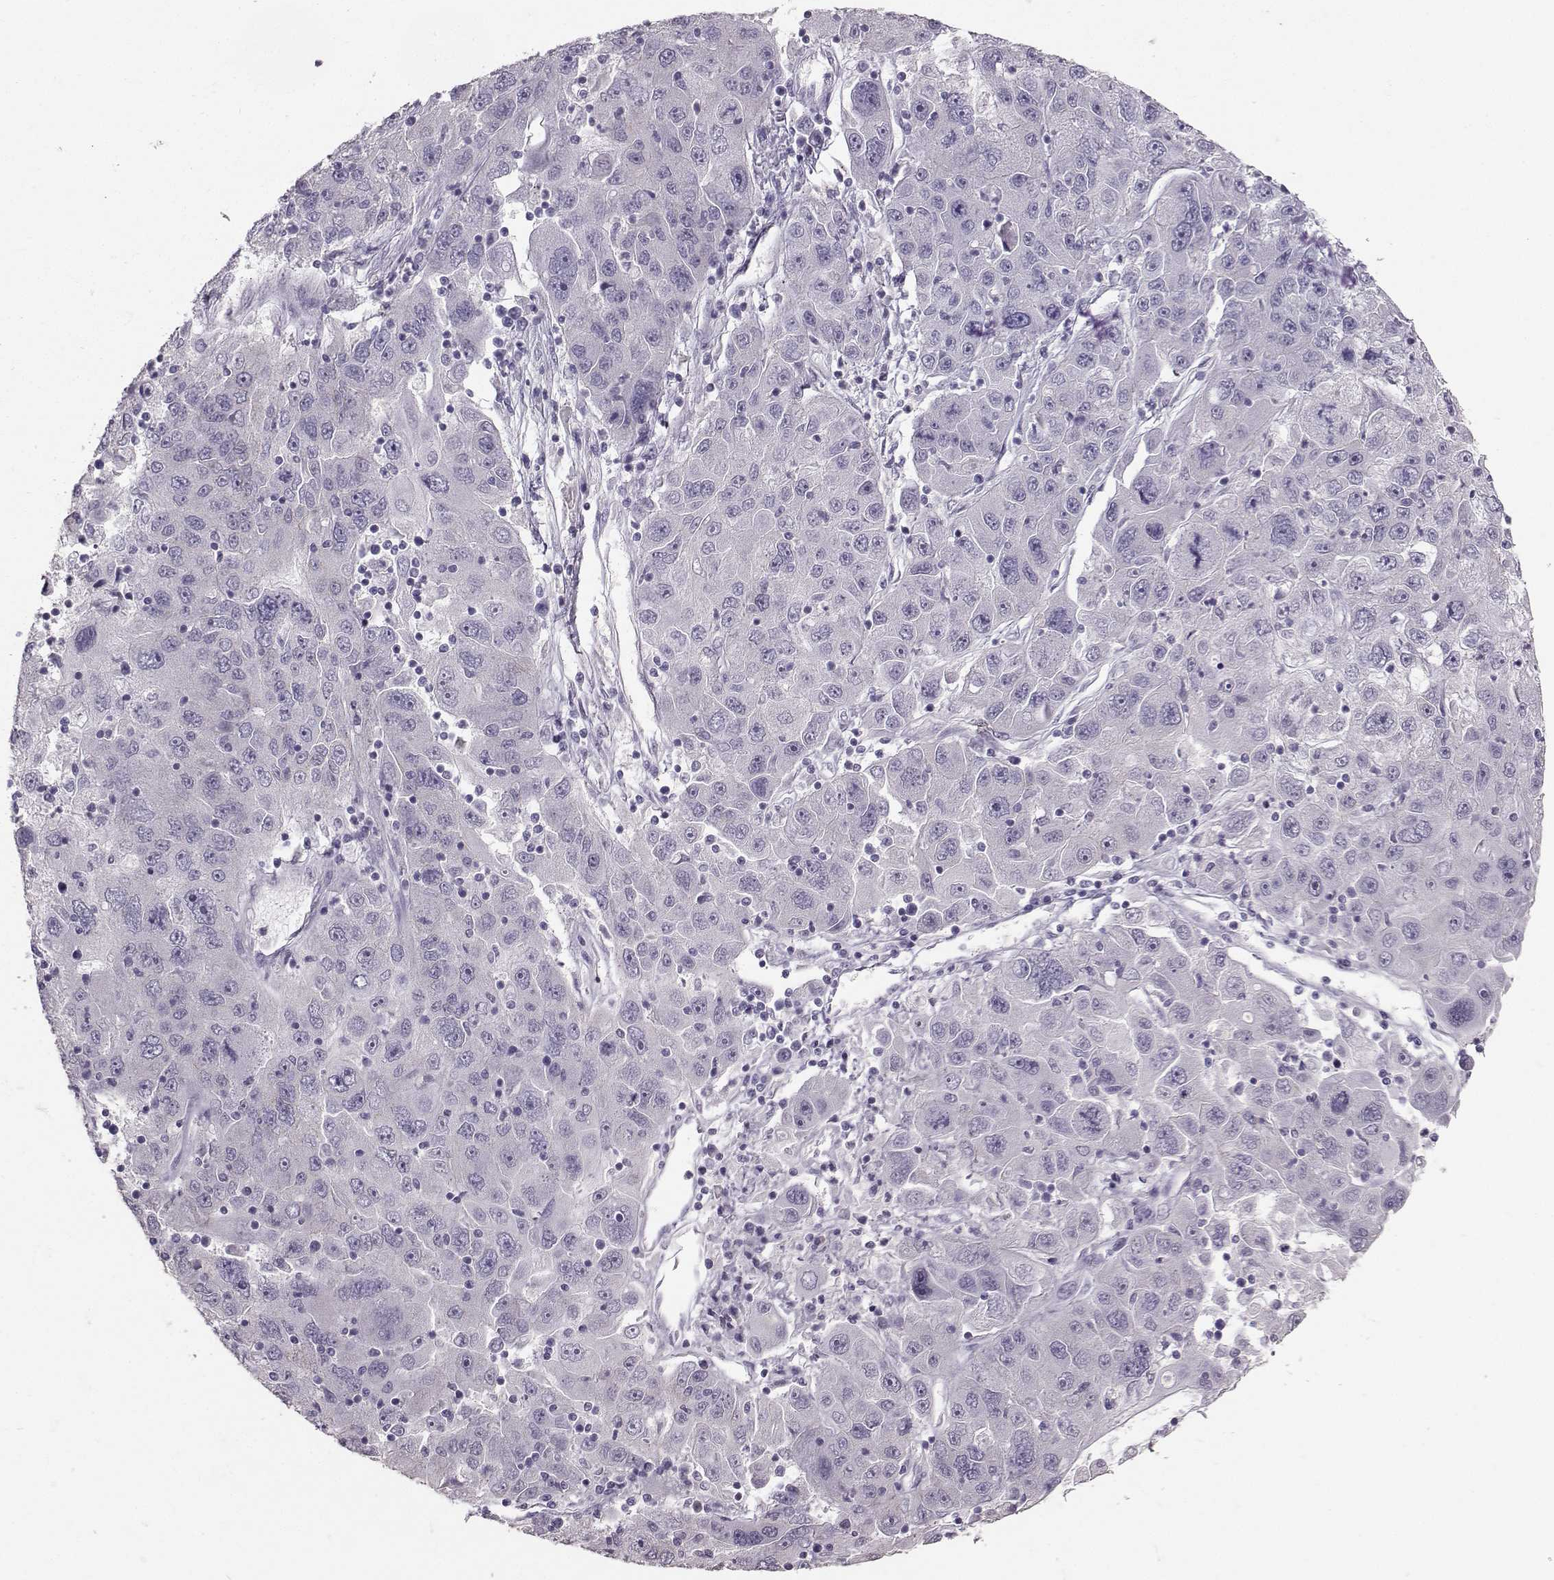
{"staining": {"intensity": "negative", "quantity": "none", "location": "none"}, "tissue": "stomach cancer", "cell_type": "Tumor cells", "image_type": "cancer", "snomed": [{"axis": "morphology", "description": "Adenocarcinoma, NOS"}, {"axis": "topography", "description": "Stomach"}], "caption": "A histopathology image of human stomach cancer (adenocarcinoma) is negative for staining in tumor cells. The staining is performed using DAB brown chromogen with nuclei counter-stained in using hematoxylin.", "gene": "PKP2", "patient": {"sex": "male", "age": 56}}